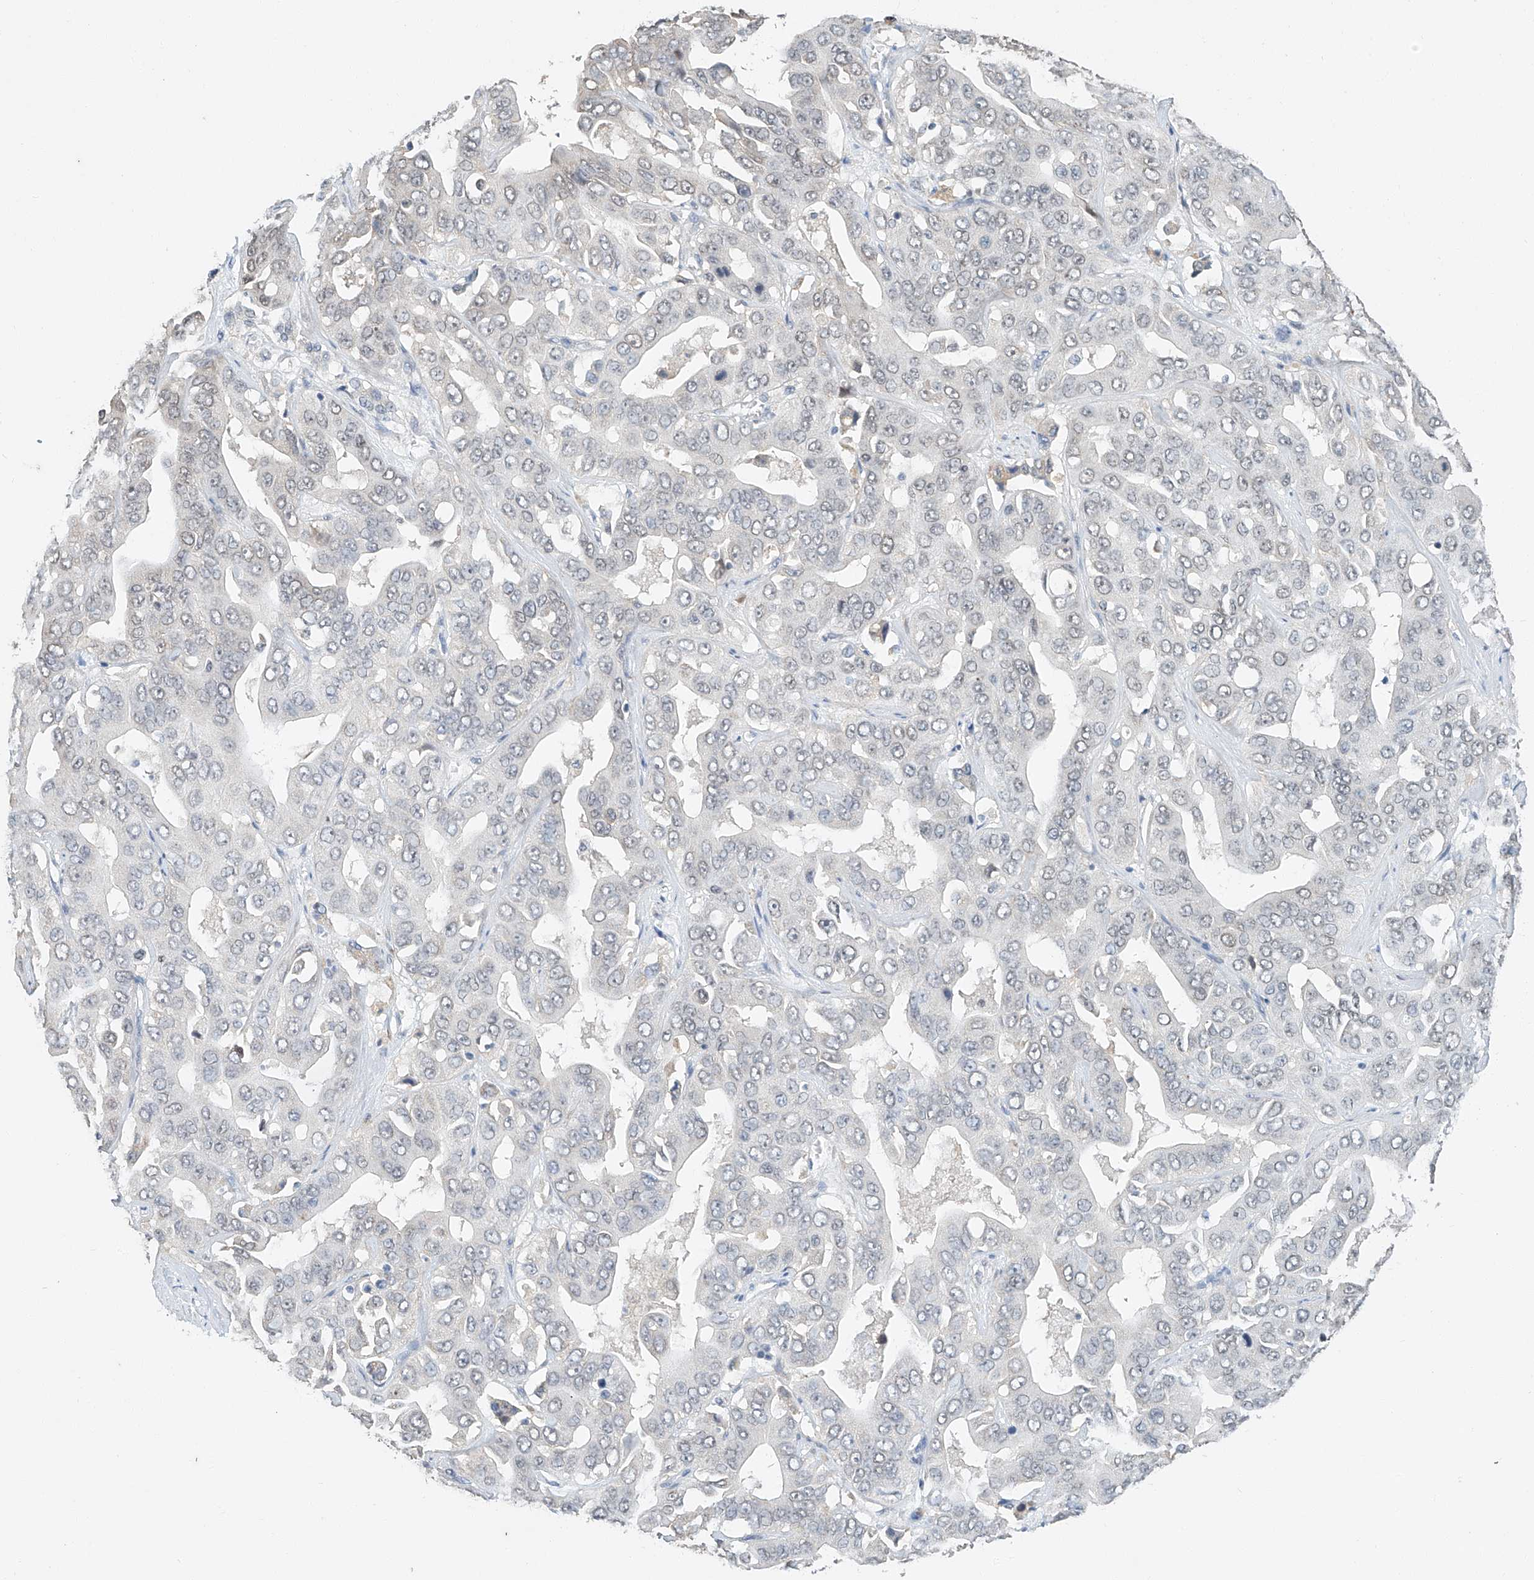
{"staining": {"intensity": "negative", "quantity": "none", "location": "none"}, "tissue": "liver cancer", "cell_type": "Tumor cells", "image_type": "cancer", "snomed": [{"axis": "morphology", "description": "Cholangiocarcinoma"}, {"axis": "topography", "description": "Liver"}], "caption": "This photomicrograph is of liver cancer stained with IHC to label a protein in brown with the nuclei are counter-stained blue. There is no expression in tumor cells.", "gene": "CTDP1", "patient": {"sex": "female", "age": 52}}